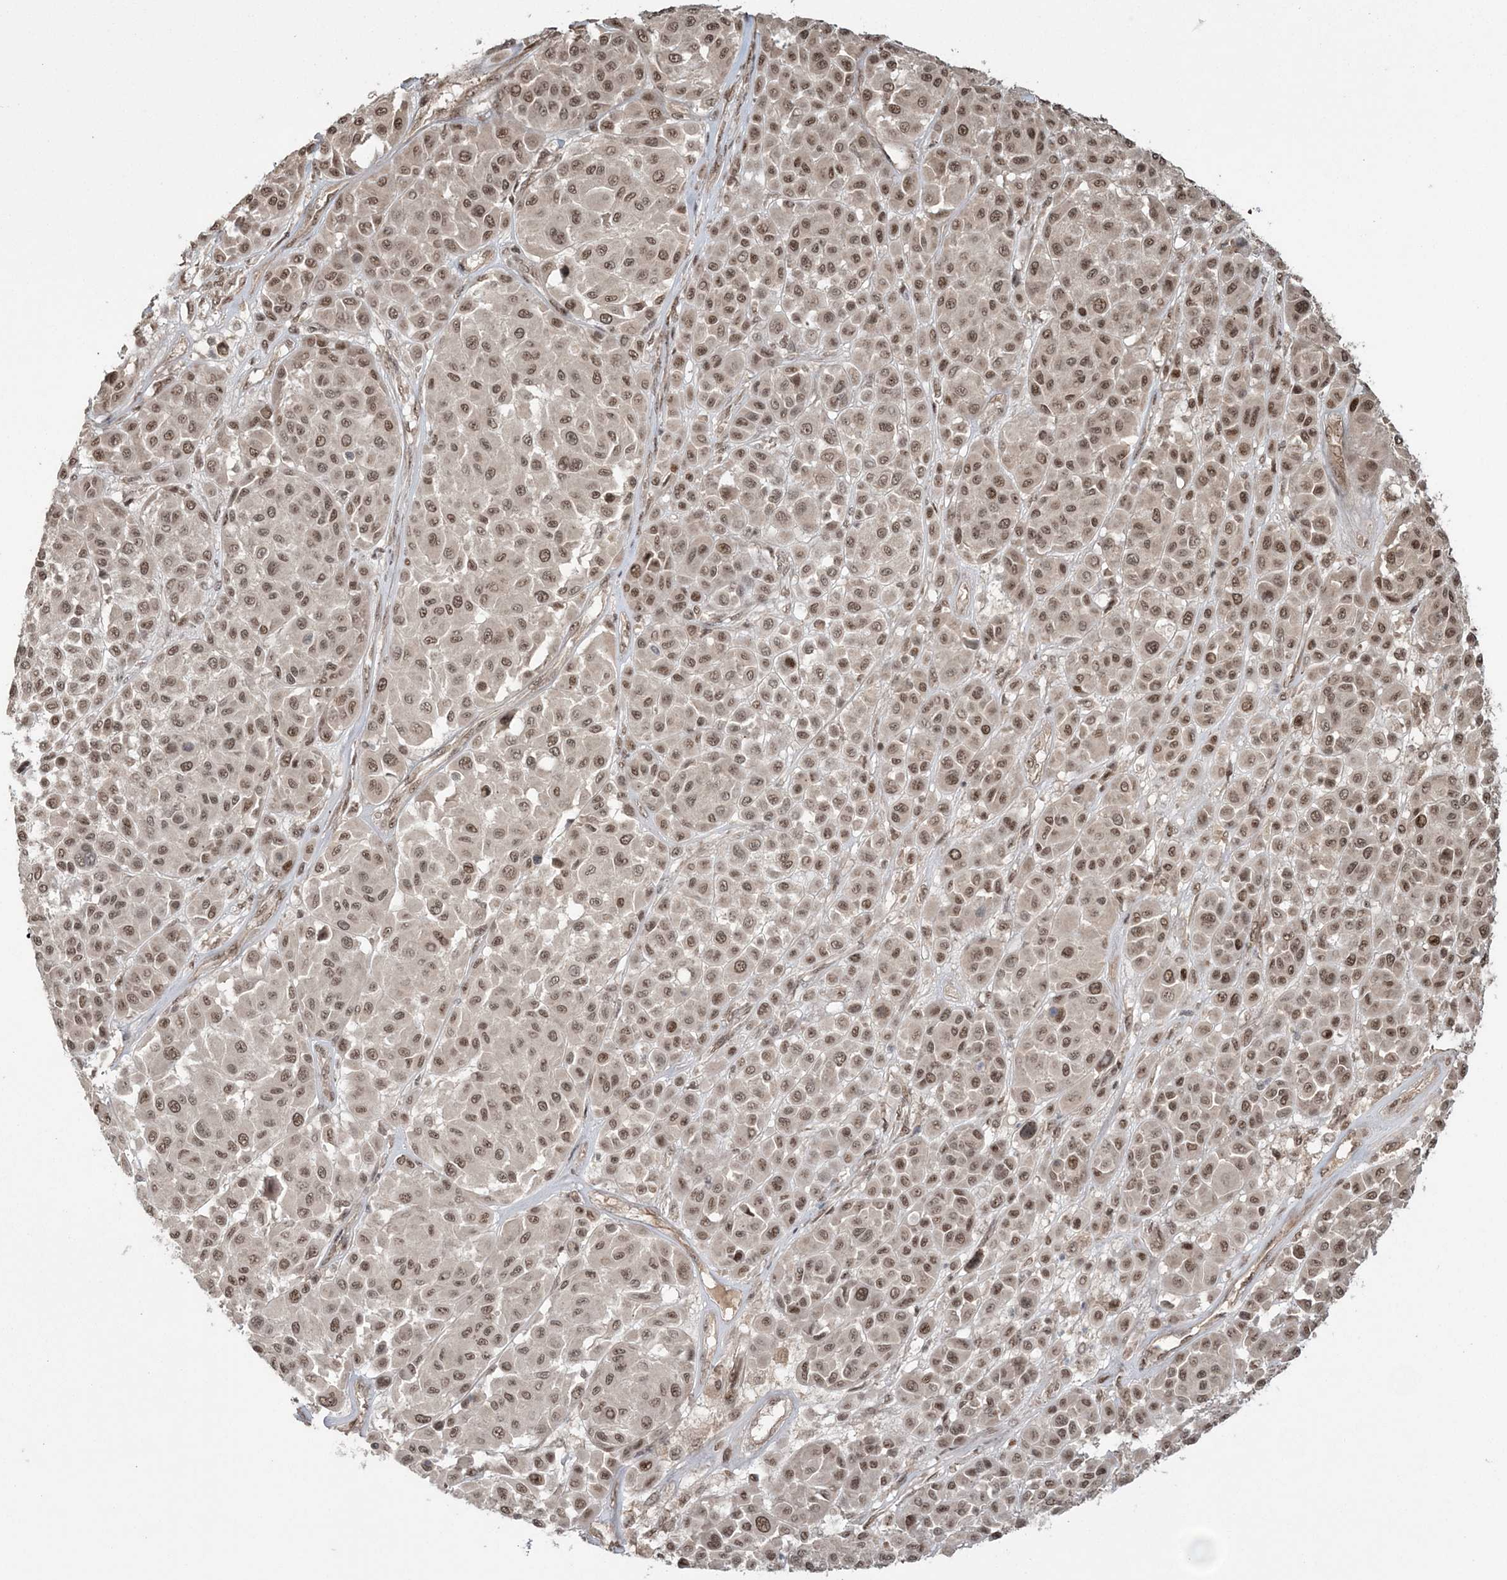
{"staining": {"intensity": "moderate", "quantity": ">75%", "location": "nuclear"}, "tissue": "melanoma", "cell_type": "Tumor cells", "image_type": "cancer", "snomed": [{"axis": "morphology", "description": "Malignant melanoma, Metastatic site"}, {"axis": "topography", "description": "Soft tissue"}], "caption": "Protein expression analysis of human melanoma reveals moderate nuclear expression in approximately >75% of tumor cells.", "gene": "EPB41L4A", "patient": {"sex": "male", "age": 41}}